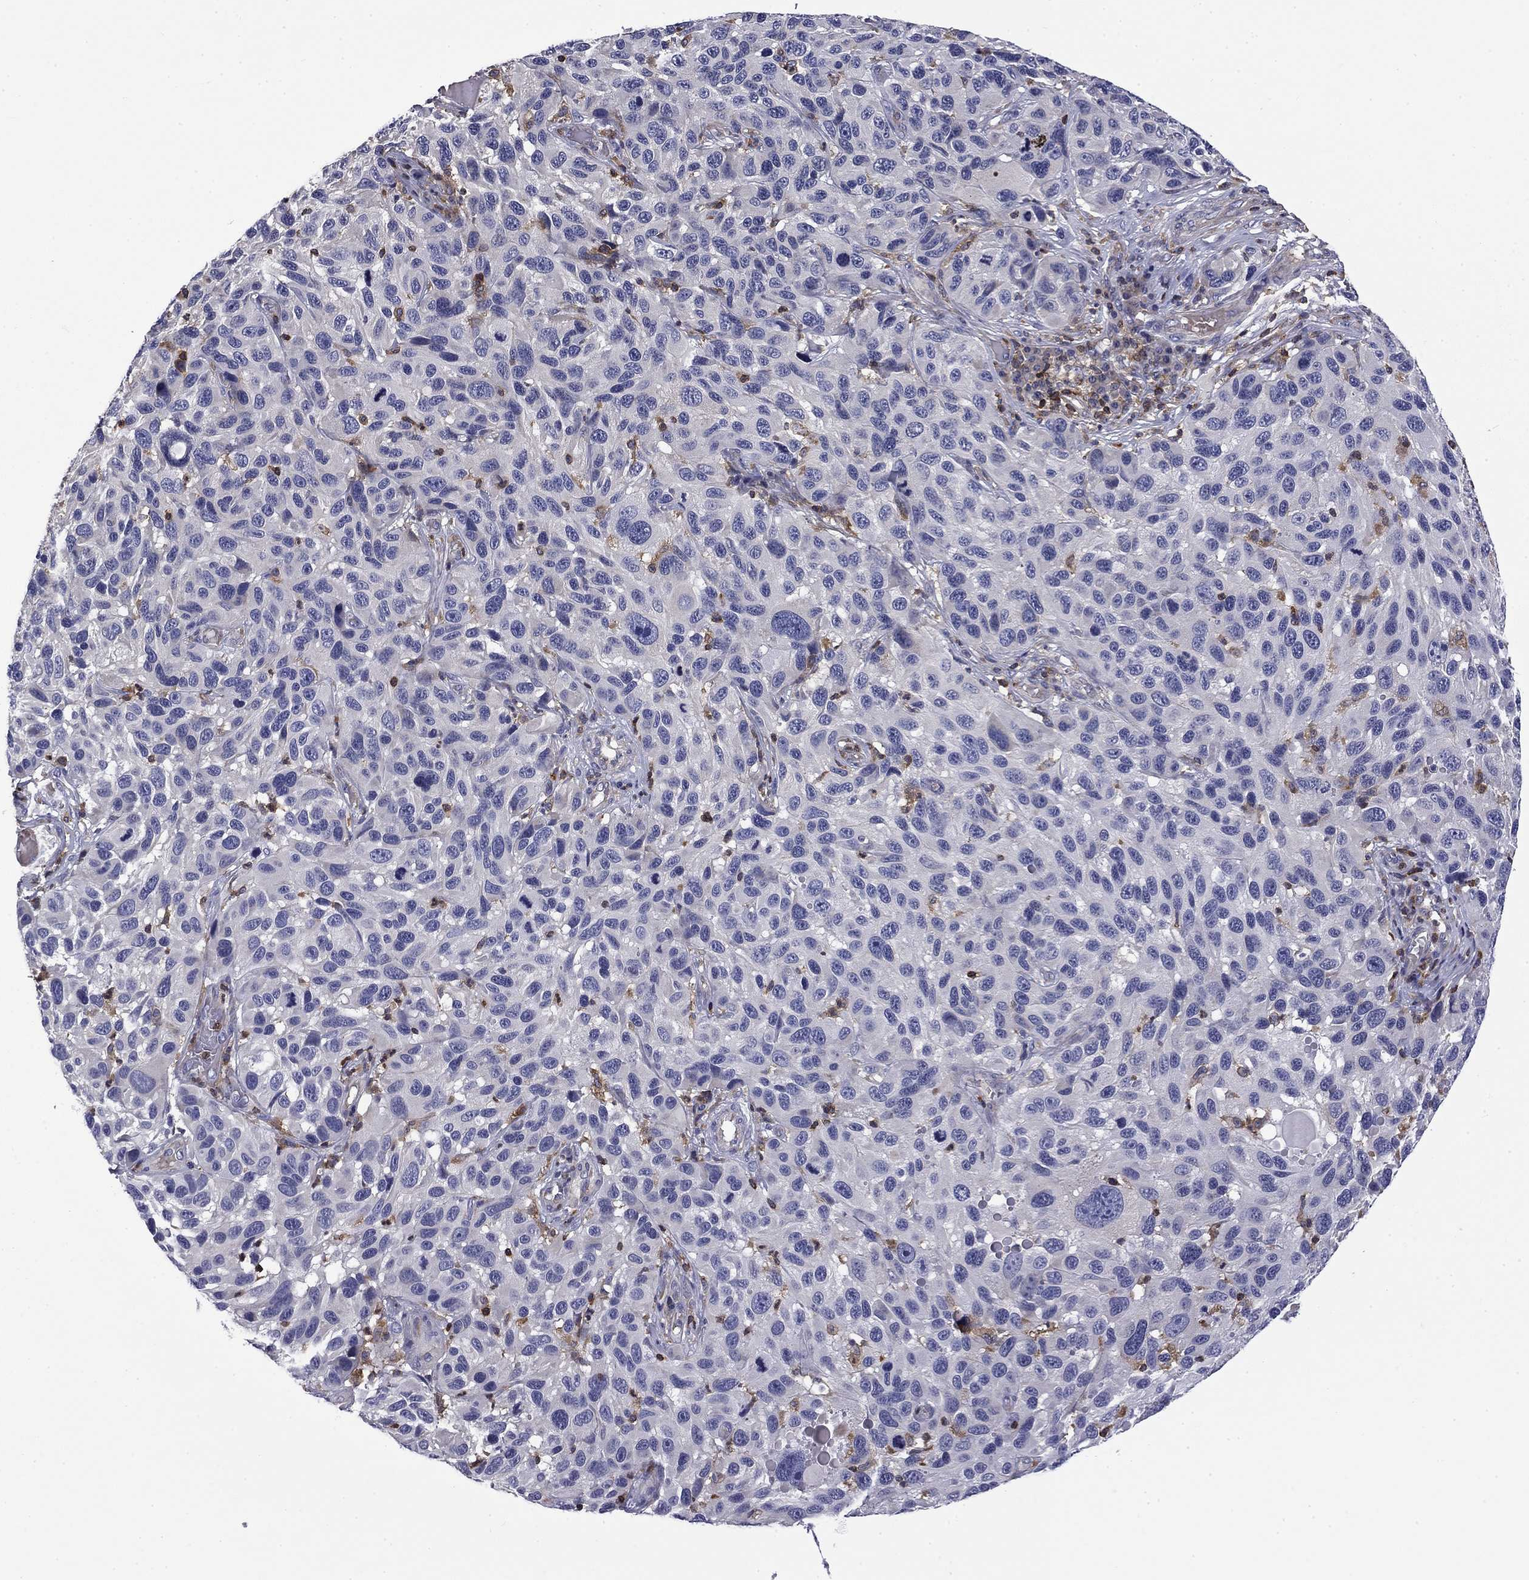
{"staining": {"intensity": "negative", "quantity": "none", "location": "none"}, "tissue": "melanoma", "cell_type": "Tumor cells", "image_type": "cancer", "snomed": [{"axis": "morphology", "description": "Malignant melanoma, NOS"}, {"axis": "topography", "description": "Skin"}], "caption": "Immunohistochemistry (IHC) histopathology image of neoplastic tissue: malignant melanoma stained with DAB (3,3'-diaminobenzidine) demonstrates no significant protein staining in tumor cells.", "gene": "ARHGAP45", "patient": {"sex": "male", "age": 53}}